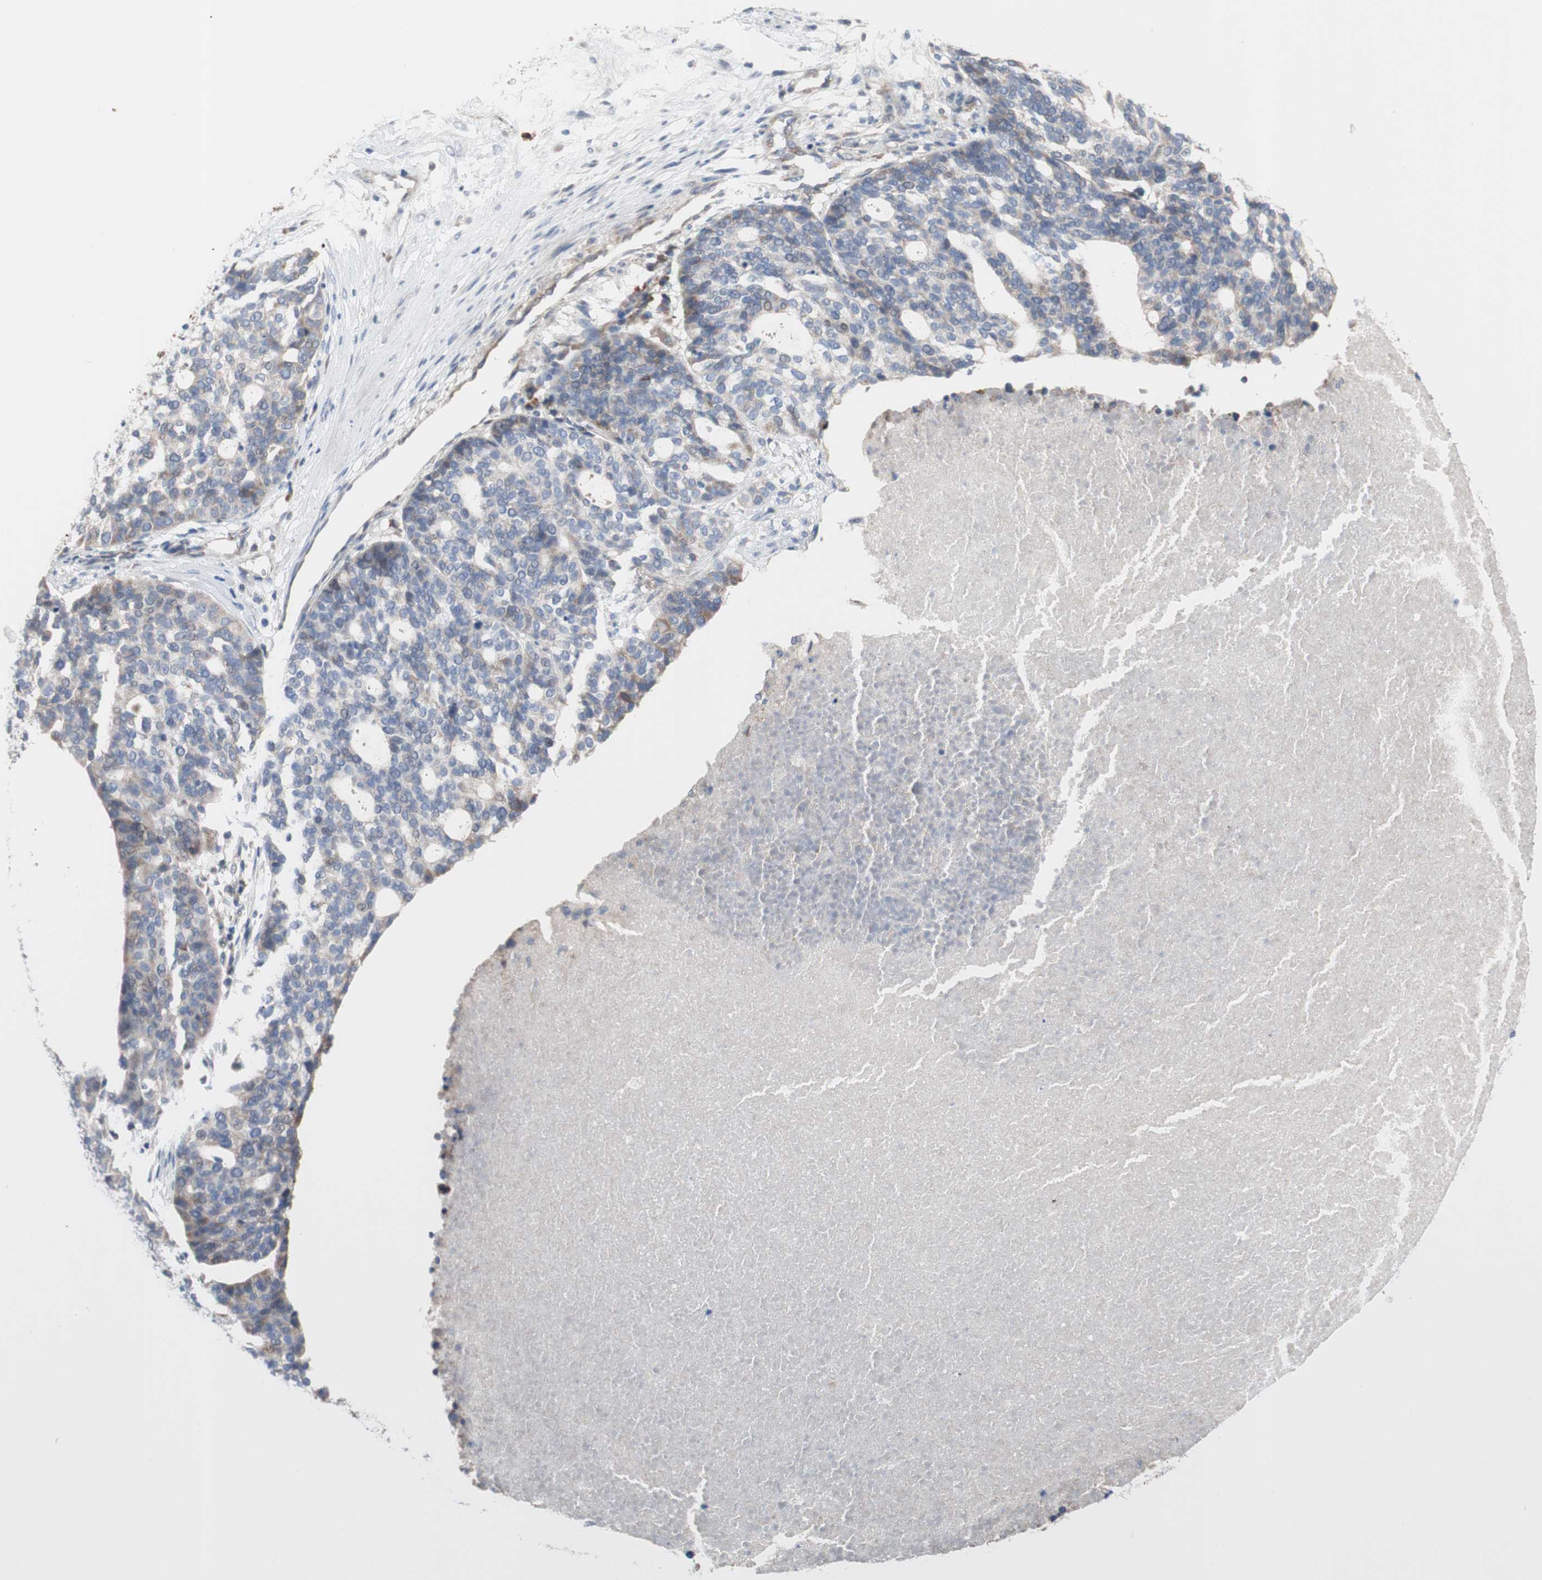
{"staining": {"intensity": "weak", "quantity": "25%-75%", "location": "cytoplasmic/membranous"}, "tissue": "ovarian cancer", "cell_type": "Tumor cells", "image_type": "cancer", "snomed": [{"axis": "morphology", "description": "Cystadenocarcinoma, serous, NOS"}, {"axis": "topography", "description": "Ovary"}], "caption": "The photomicrograph shows immunohistochemical staining of ovarian cancer. There is weak cytoplasmic/membranous positivity is present in about 25%-75% of tumor cells. Nuclei are stained in blue.", "gene": "TTC14", "patient": {"sex": "female", "age": 59}}